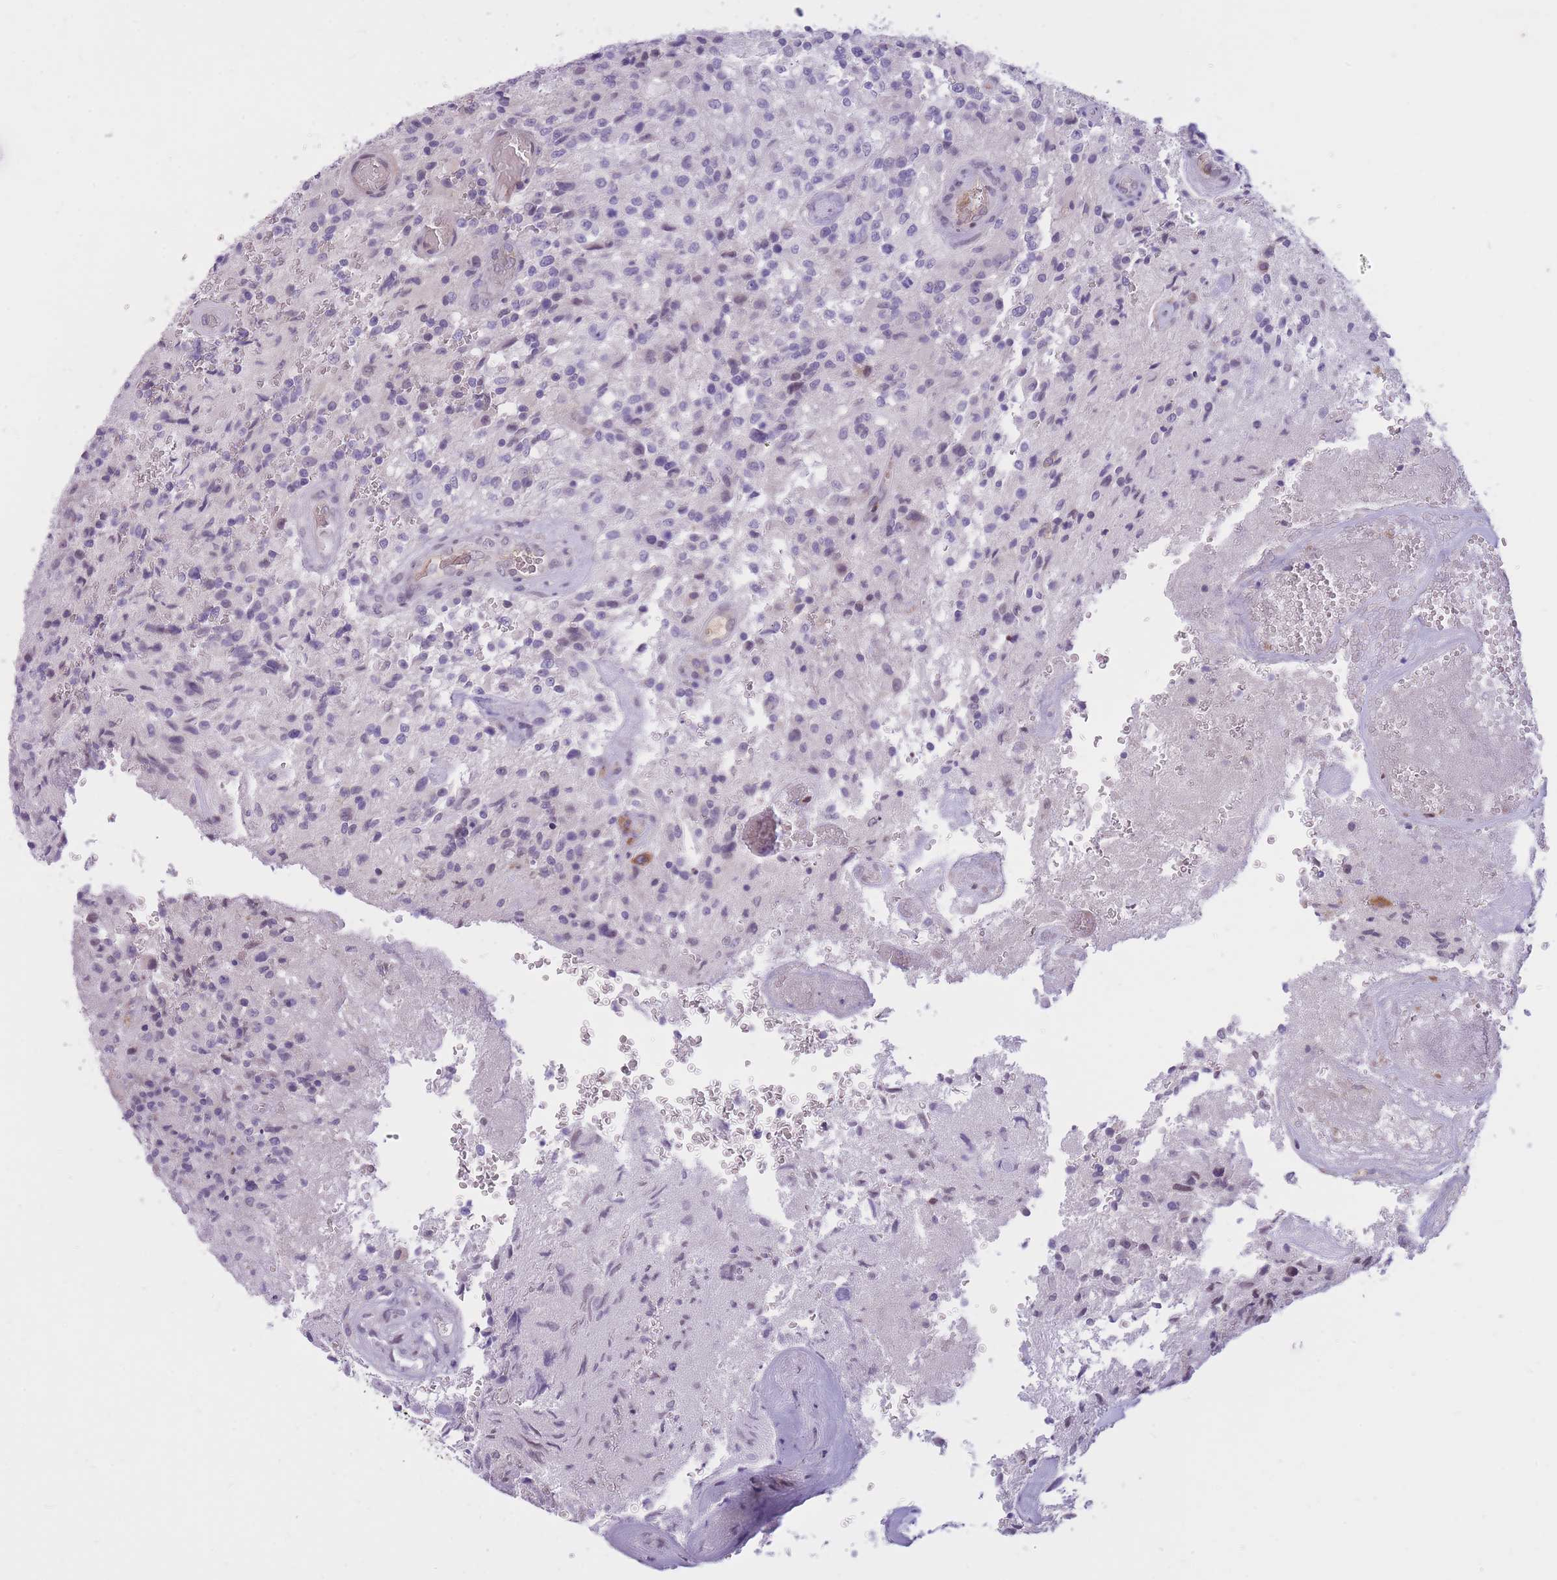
{"staining": {"intensity": "negative", "quantity": "none", "location": "none"}, "tissue": "glioma", "cell_type": "Tumor cells", "image_type": "cancer", "snomed": [{"axis": "morphology", "description": "Normal tissue, NOS"}, {"axis": "morphology", "description": "Glioma, malignant, High grade"}, {"axis": "topography", "description": "Cerebral cortex"}], "caption": "Immunohistochemical staining of glioma reveals no significant staining in tumor cells. (DAB immunohistochemistry with hematoxylin counter stain).", "gene": "HOOK2", "patient": {"sex": "male", "age": 56}}